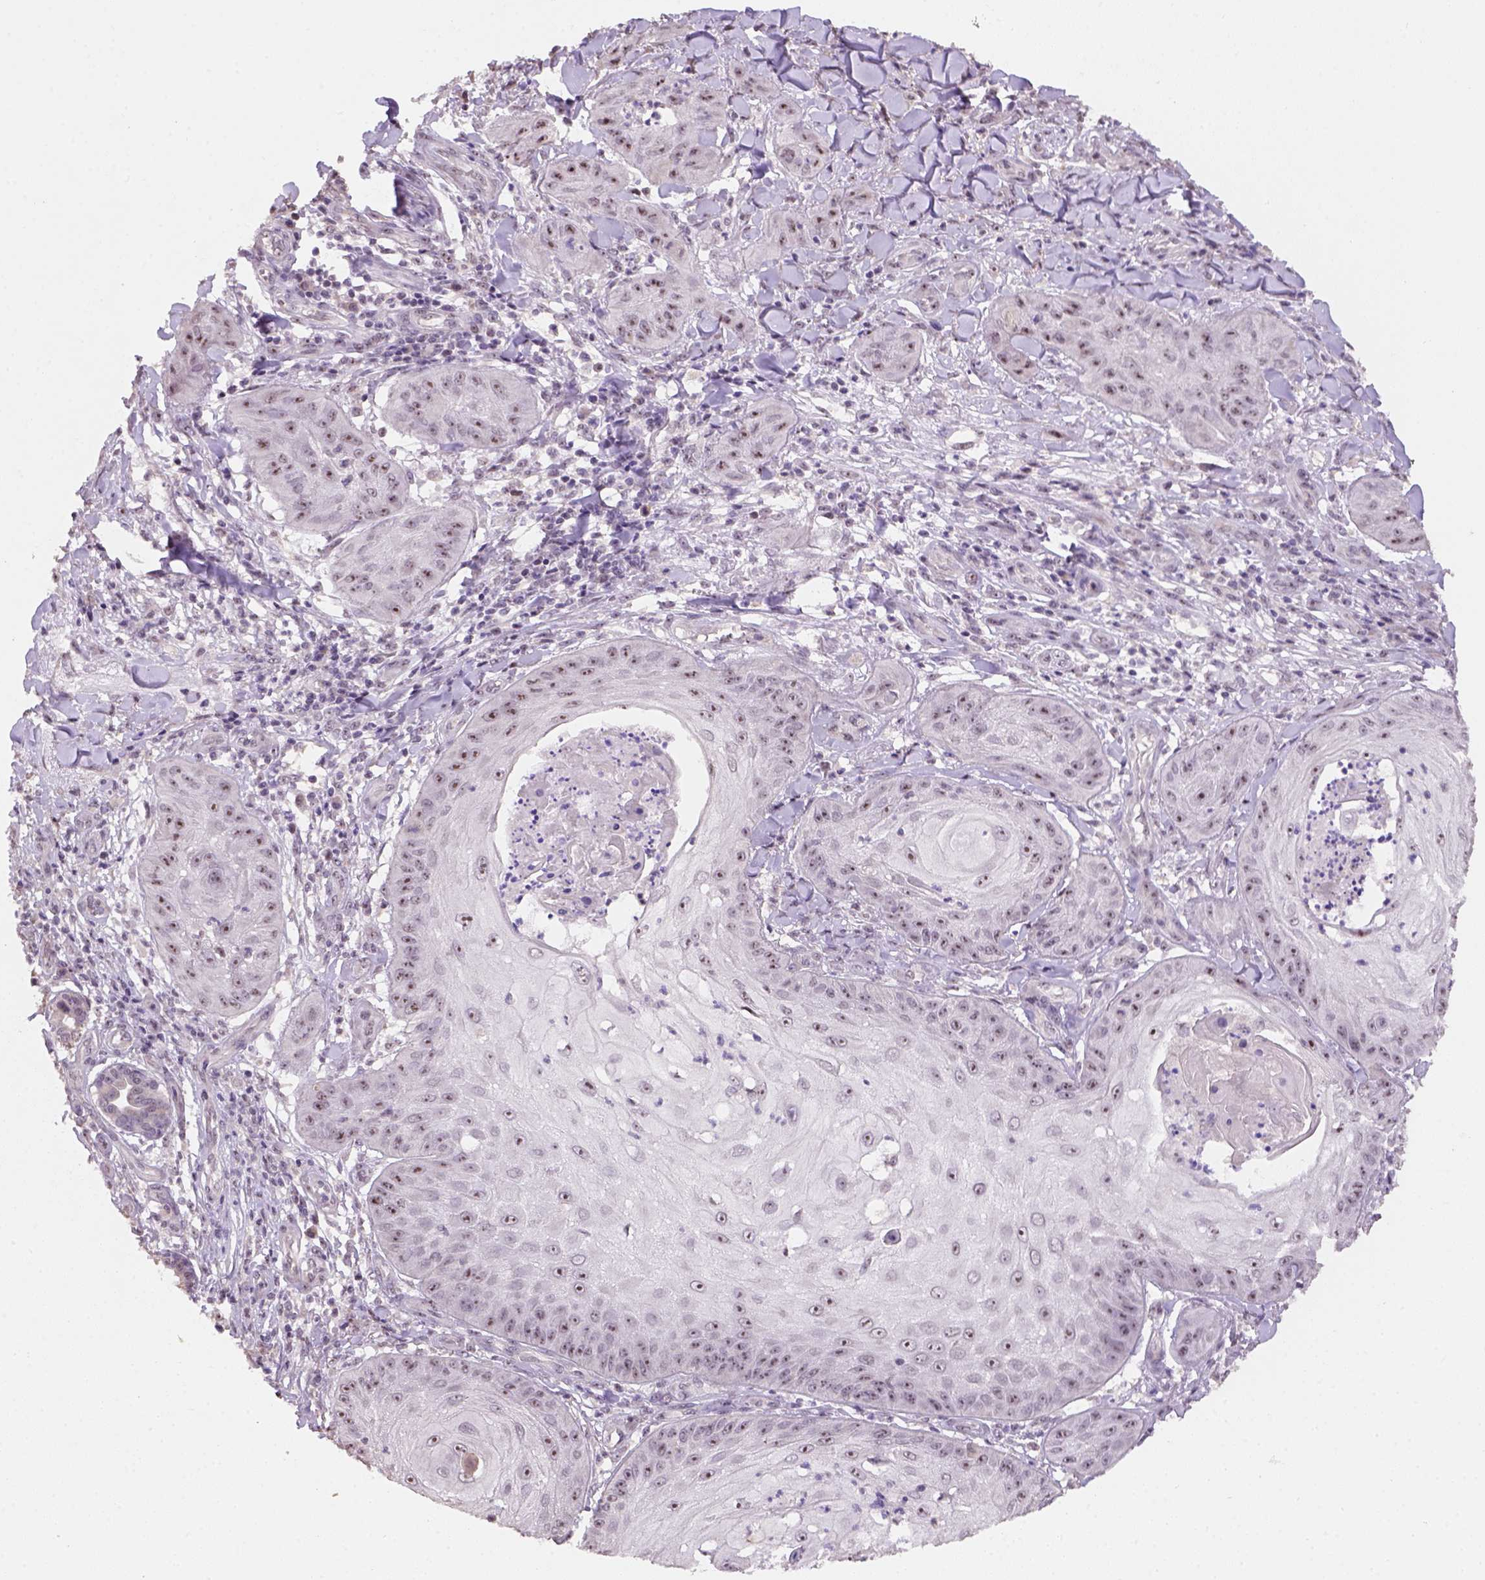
{"staining": {"intensity": "strong", "quantity": ">75%", "location": "nuclear"}, "tissue": "skin cancer", "cell_type": "Tumor cells", "image_type": "cancer", "snomed": [{"axis": "morphology", "description": "Squamous cell carcinoma, NOS"}, {"axis": "topography", "description": "Skin"}], "caption": "An immunohistochemistry image of neoplastic tissue is shown. Protein staining in brown highlights strong nuclear positivity in skin cancer (squamous cell carcinoma) within tumor cells.", "gene": "DDX50", "patient": {"sex": "male", "age": 70}}